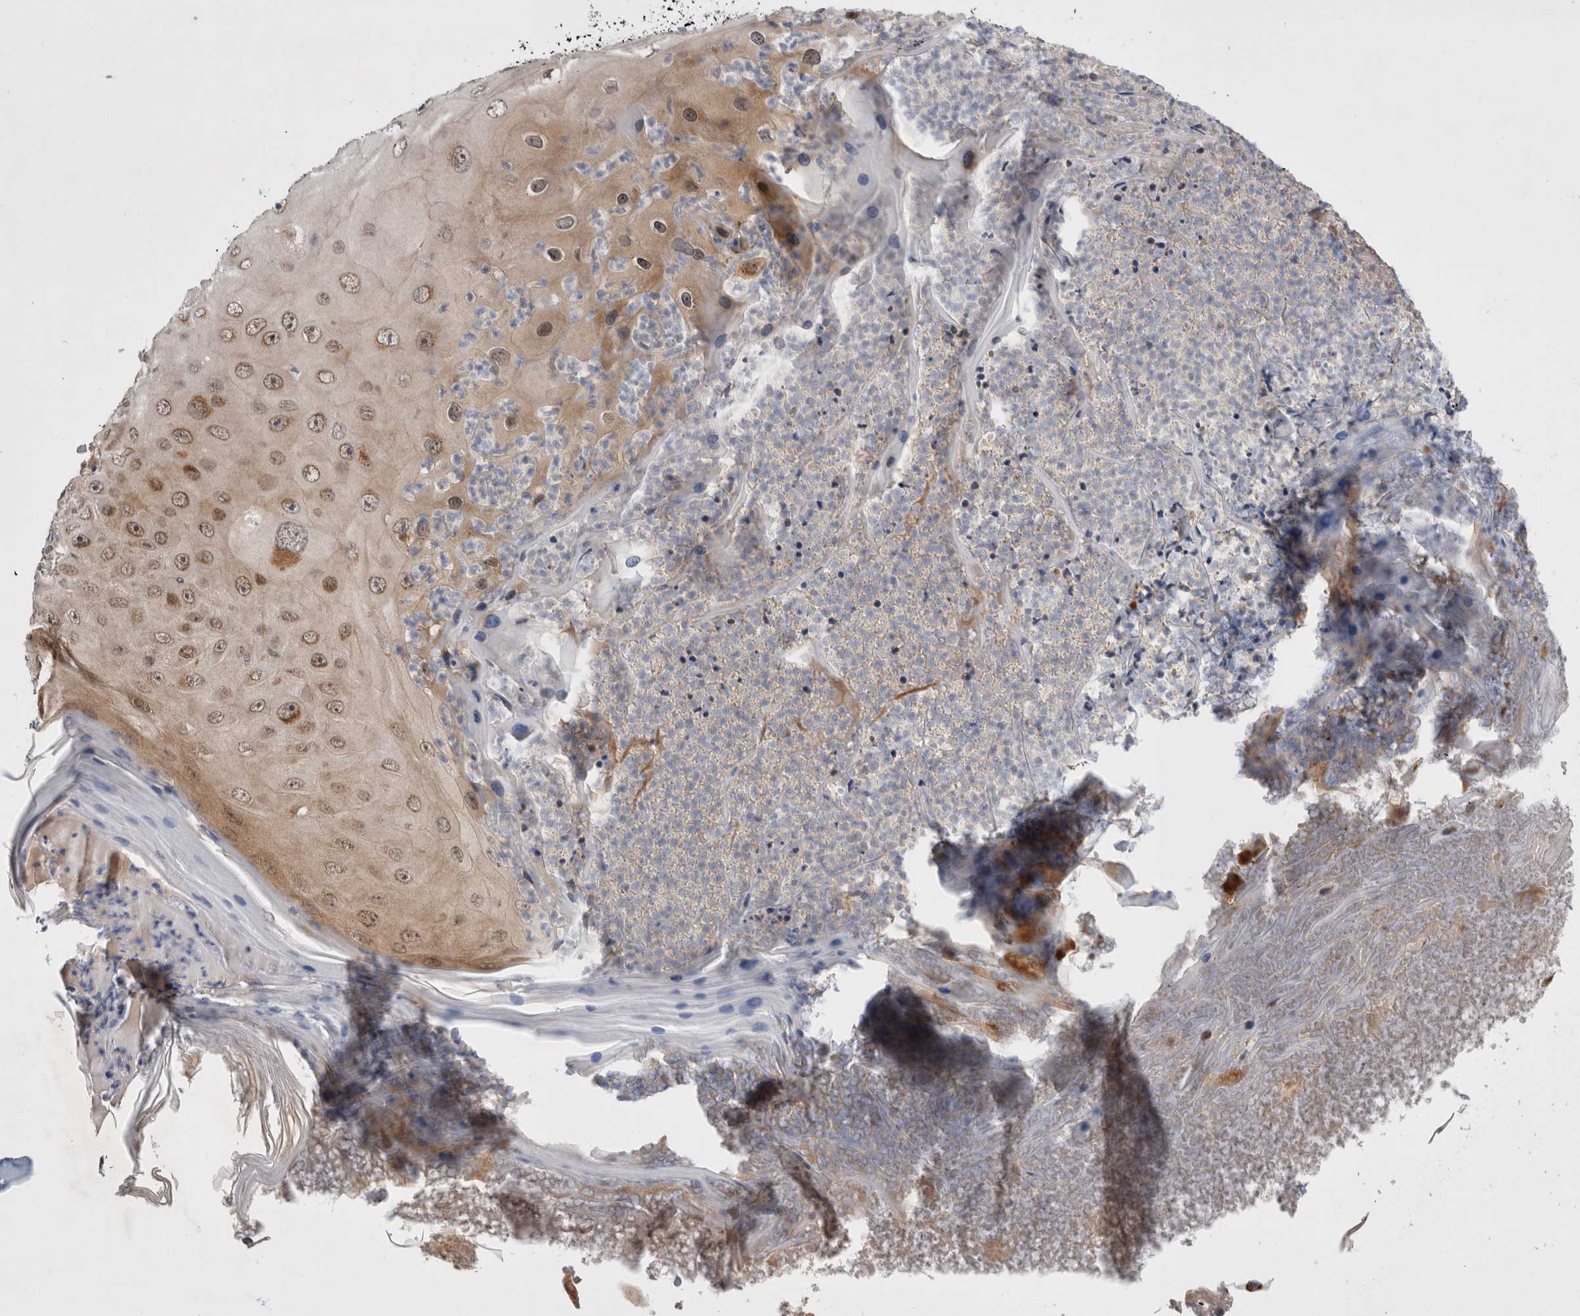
{"staining": {"intensity": "moderate", "quantity": ">75%", "location": "cytoplasmic/membranous"}, "tissue": "skin cancer", "cell_type": "Tumor cells", "image_type": "cancer", "snomed": [{"axis": "morphology", "description": "Squamous cell carcinoma, NOS"}, {"axis": "topography", "description": "Skin"}], "caption": "An IHC micrograph of neoplastic tissue is shown. Protein staining in brown labels moderate cytoplasmic/membranous positivity in squamous cell carcinoma (skin) within tumor cells.", "gene": "MRPL37", "patient": {"sex": "female", "age": 88}}